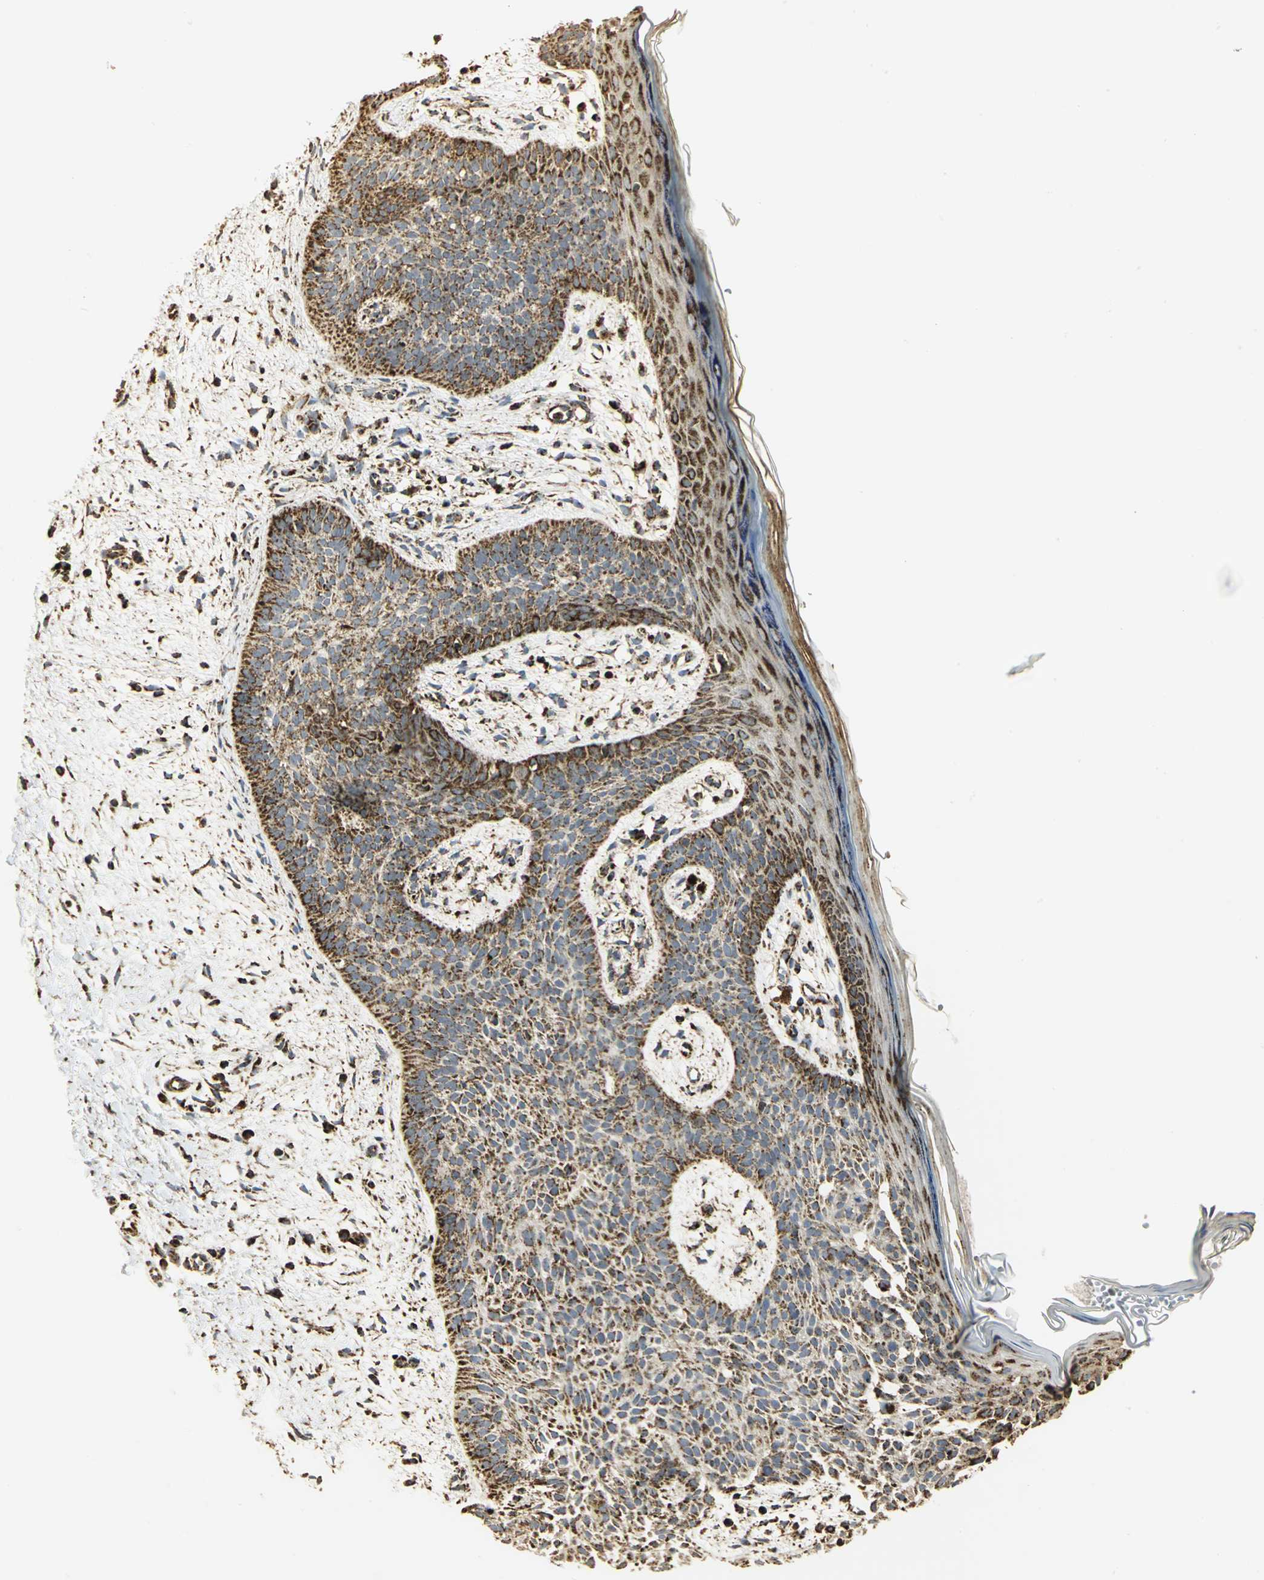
{"staining": {"intensity": "strong", "quantity": ">75%", "location": "cytoplasmic/membranous"}, "tissue": "skin cancer", "cell_type": "Tumor cells", "image_type": "cancer", "snomed": [{"axis": "morphology", "description": "Normal tissue, NOS"}, {"axis": "morphology", "description": "Basal cell carcinoma"}, {"axis": "topography", "description": "Skin"}], "caption": "Basal cell carcinoma (skin) stained with DAB (3,3'-diaminobenzidine) immunohistochemistry displays high levels of strong cytoplasmic/membranous positivity in approximately >75% of tumor cells.", "gene": "VDAC1", "patient": {"sex": "female", "age": 69}}